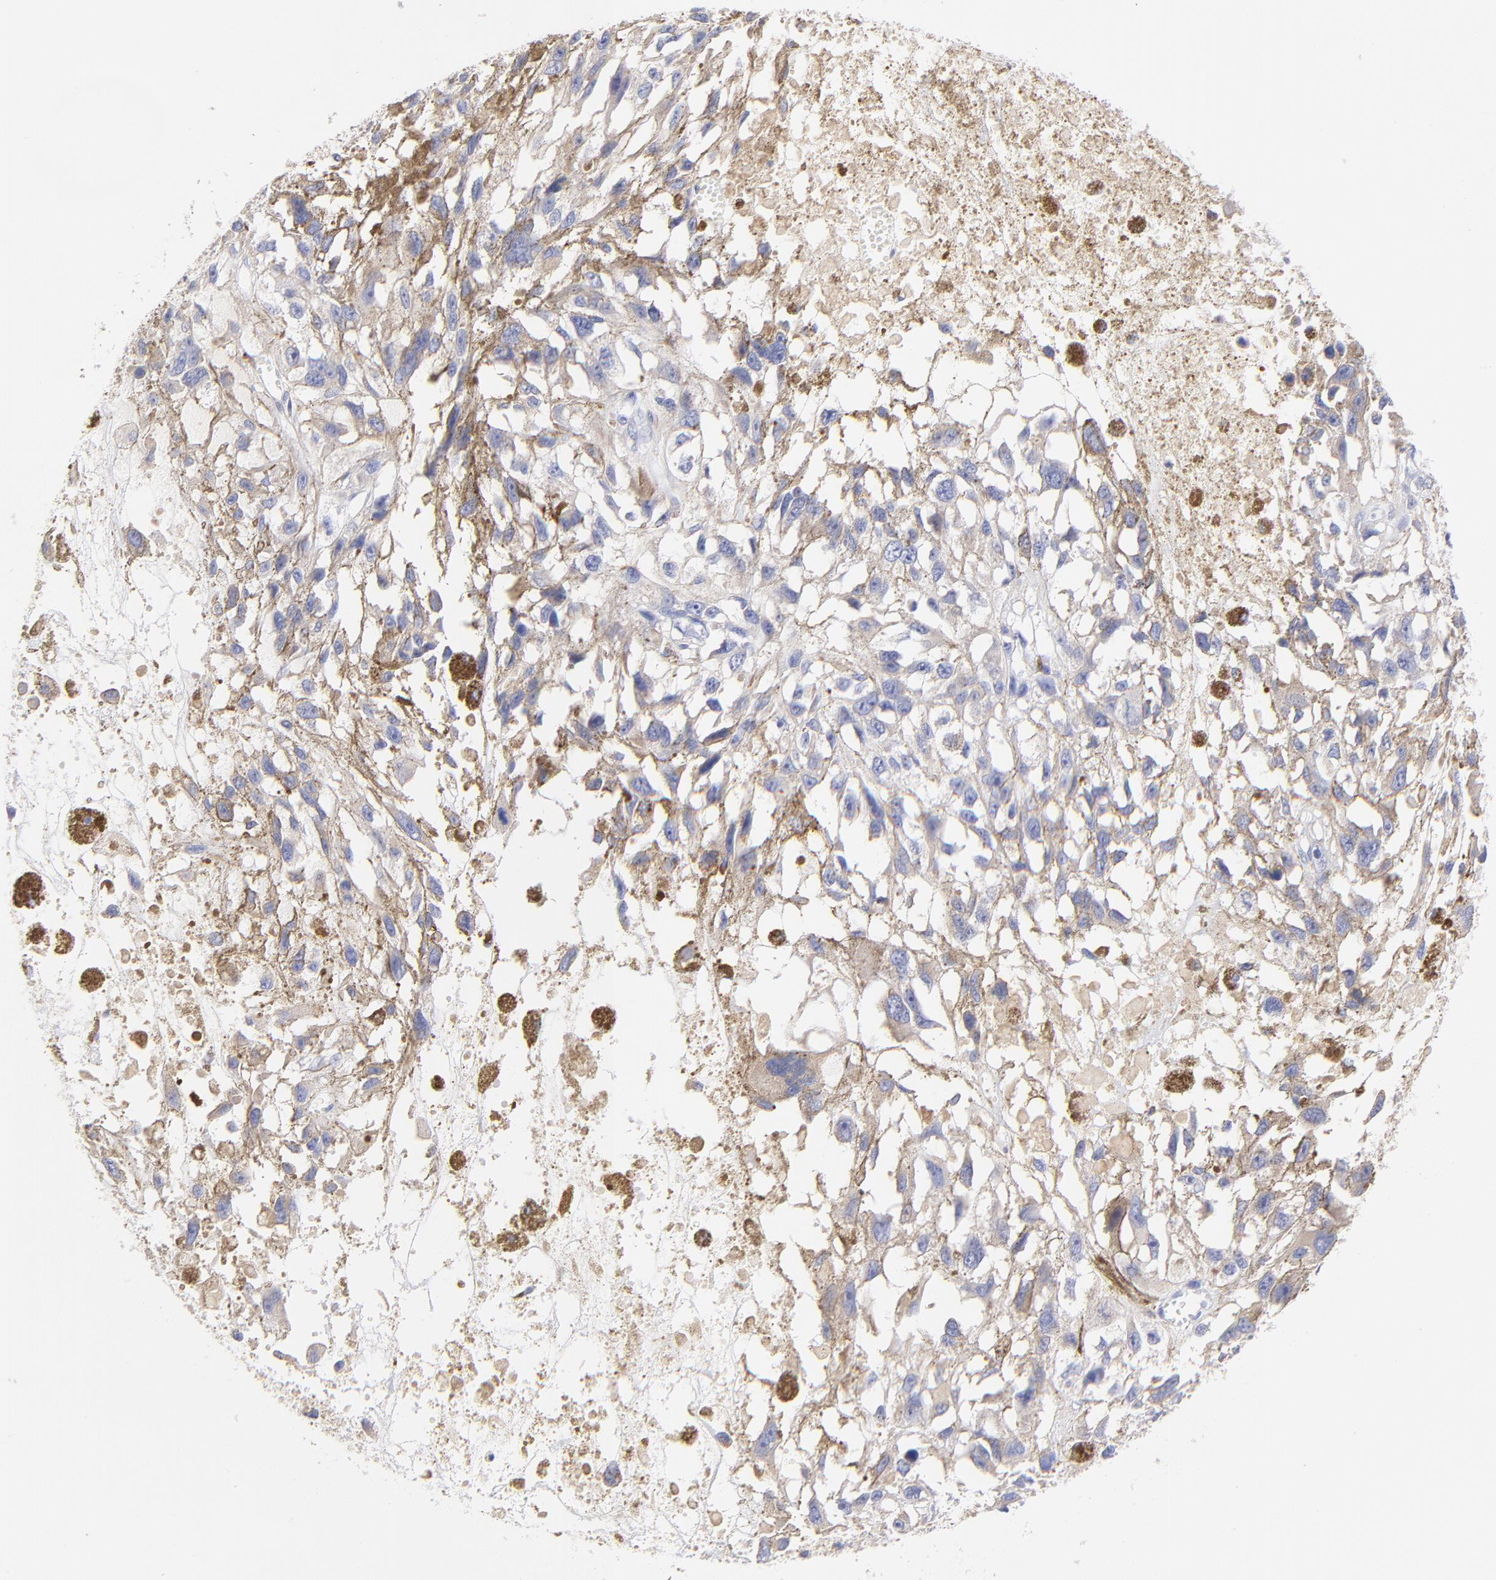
{"staining": {"intensity": "moderate", "quantity": "<25%", "location": "cytoplasmic/membranous"}, "tissue": "melanoma", "cell_type": "Tumor cells", "image_type": "cancer", "snomed": [{"axis": "morphology", "description": "Malignant melanoma, Metastatic site"}, {"axis": "topography", "description": "Lymph node"}], "caption": "Brown immunohistochemical staining in melanoma reveals moderate cytoplasmic/membranous staining in about <25% of tumor cells.", "gene": "EBP", "patient": {"sex": "male", "age": 59}}